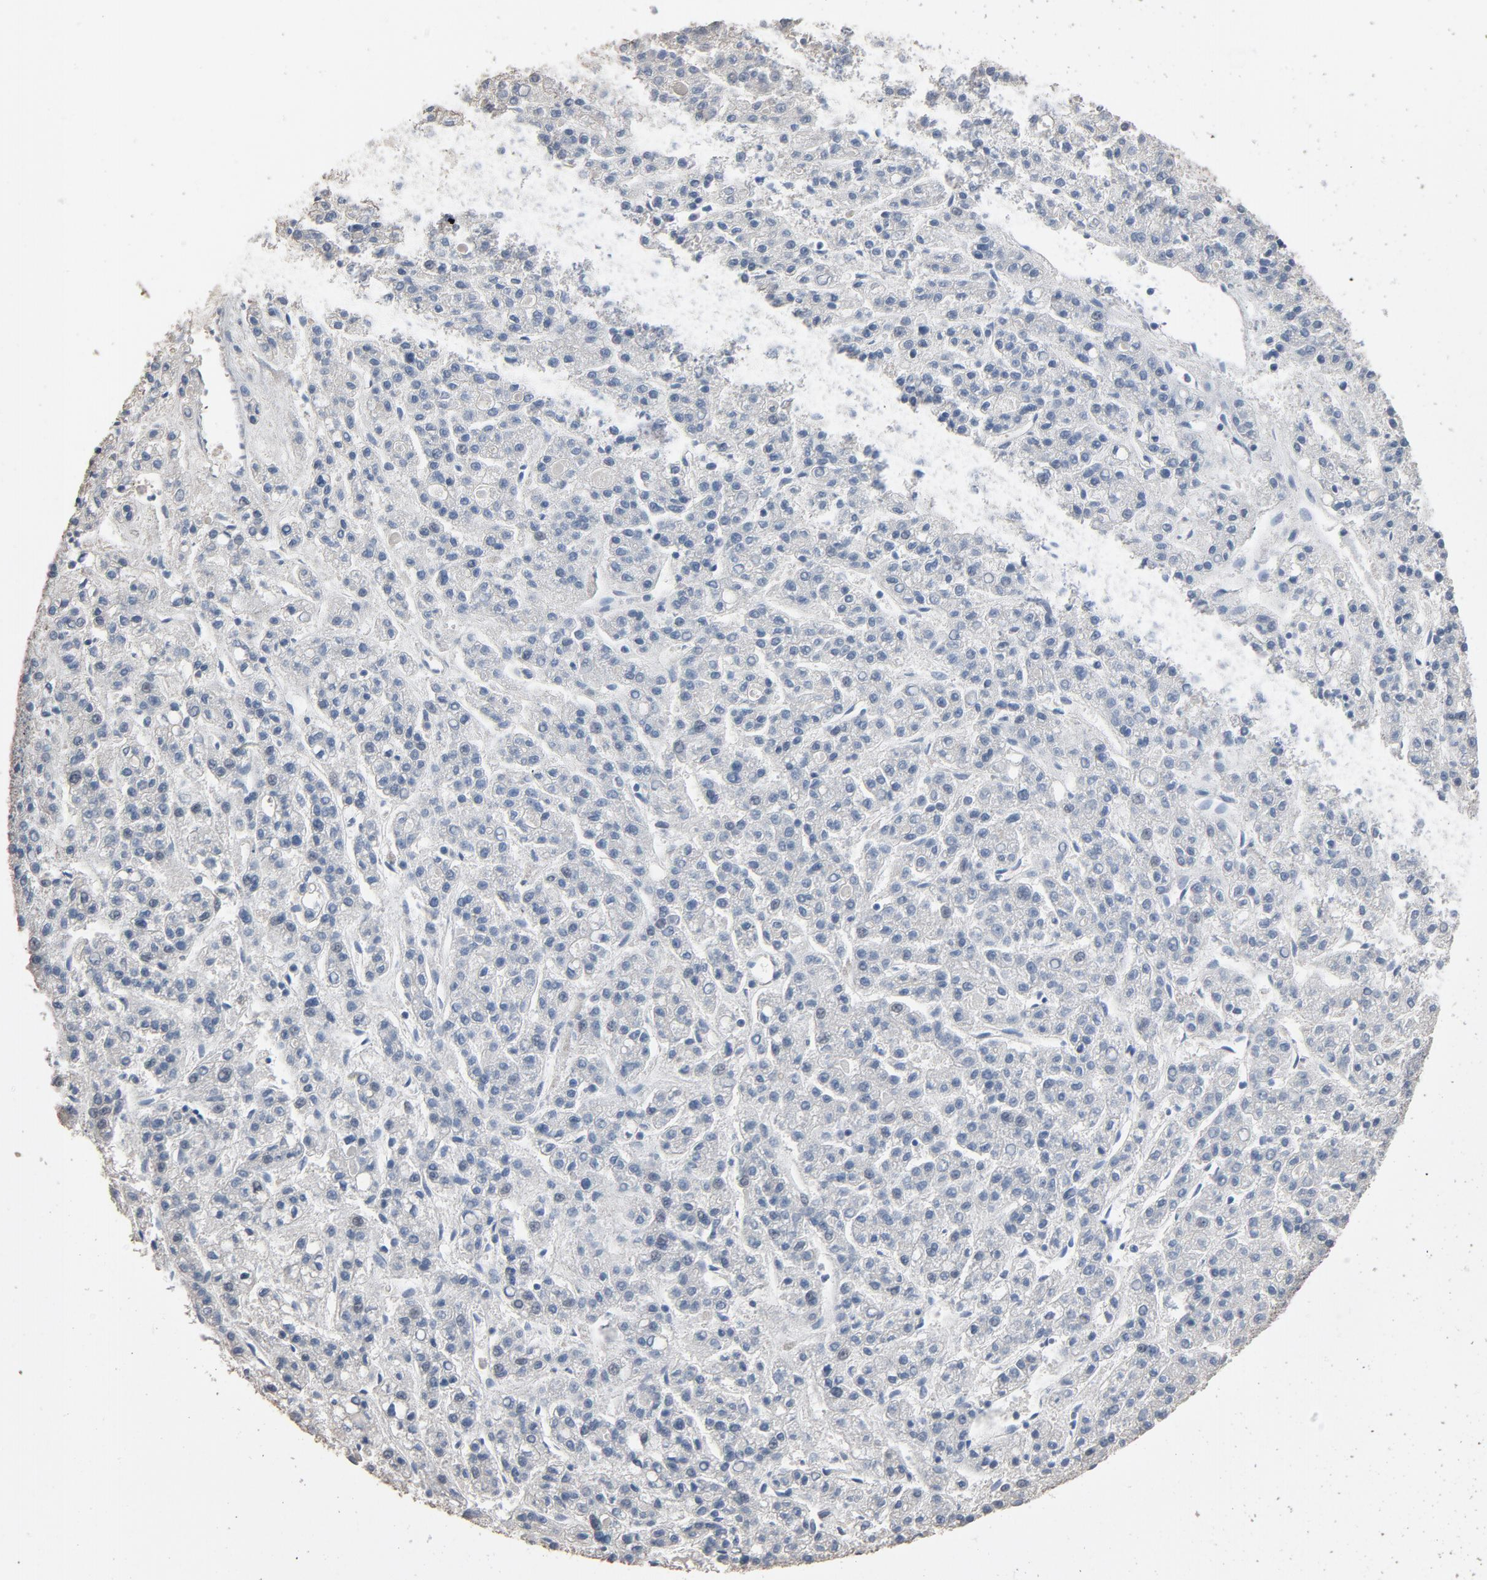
{"staining": {"intensity": "negative", "quantity": "none", "location": "none"}, "tissue": "liver cancer", "cell_type": "Tumor cells", "image_type": "cancer", "snomed": [{"axis": "morphology", "description": "Carcinoma, Hepatocellular, NOS"}, {"axis": "topography", "description": "Liver"}], "caption": "High magnification brightfield microscopy of liver cancer stained with DAB (brown) and counterstained with hematoxylin (blue): tumor cells show no significant positivity.", "gene": "SOX6", "patient": {"sex": "male", "age": 70}}